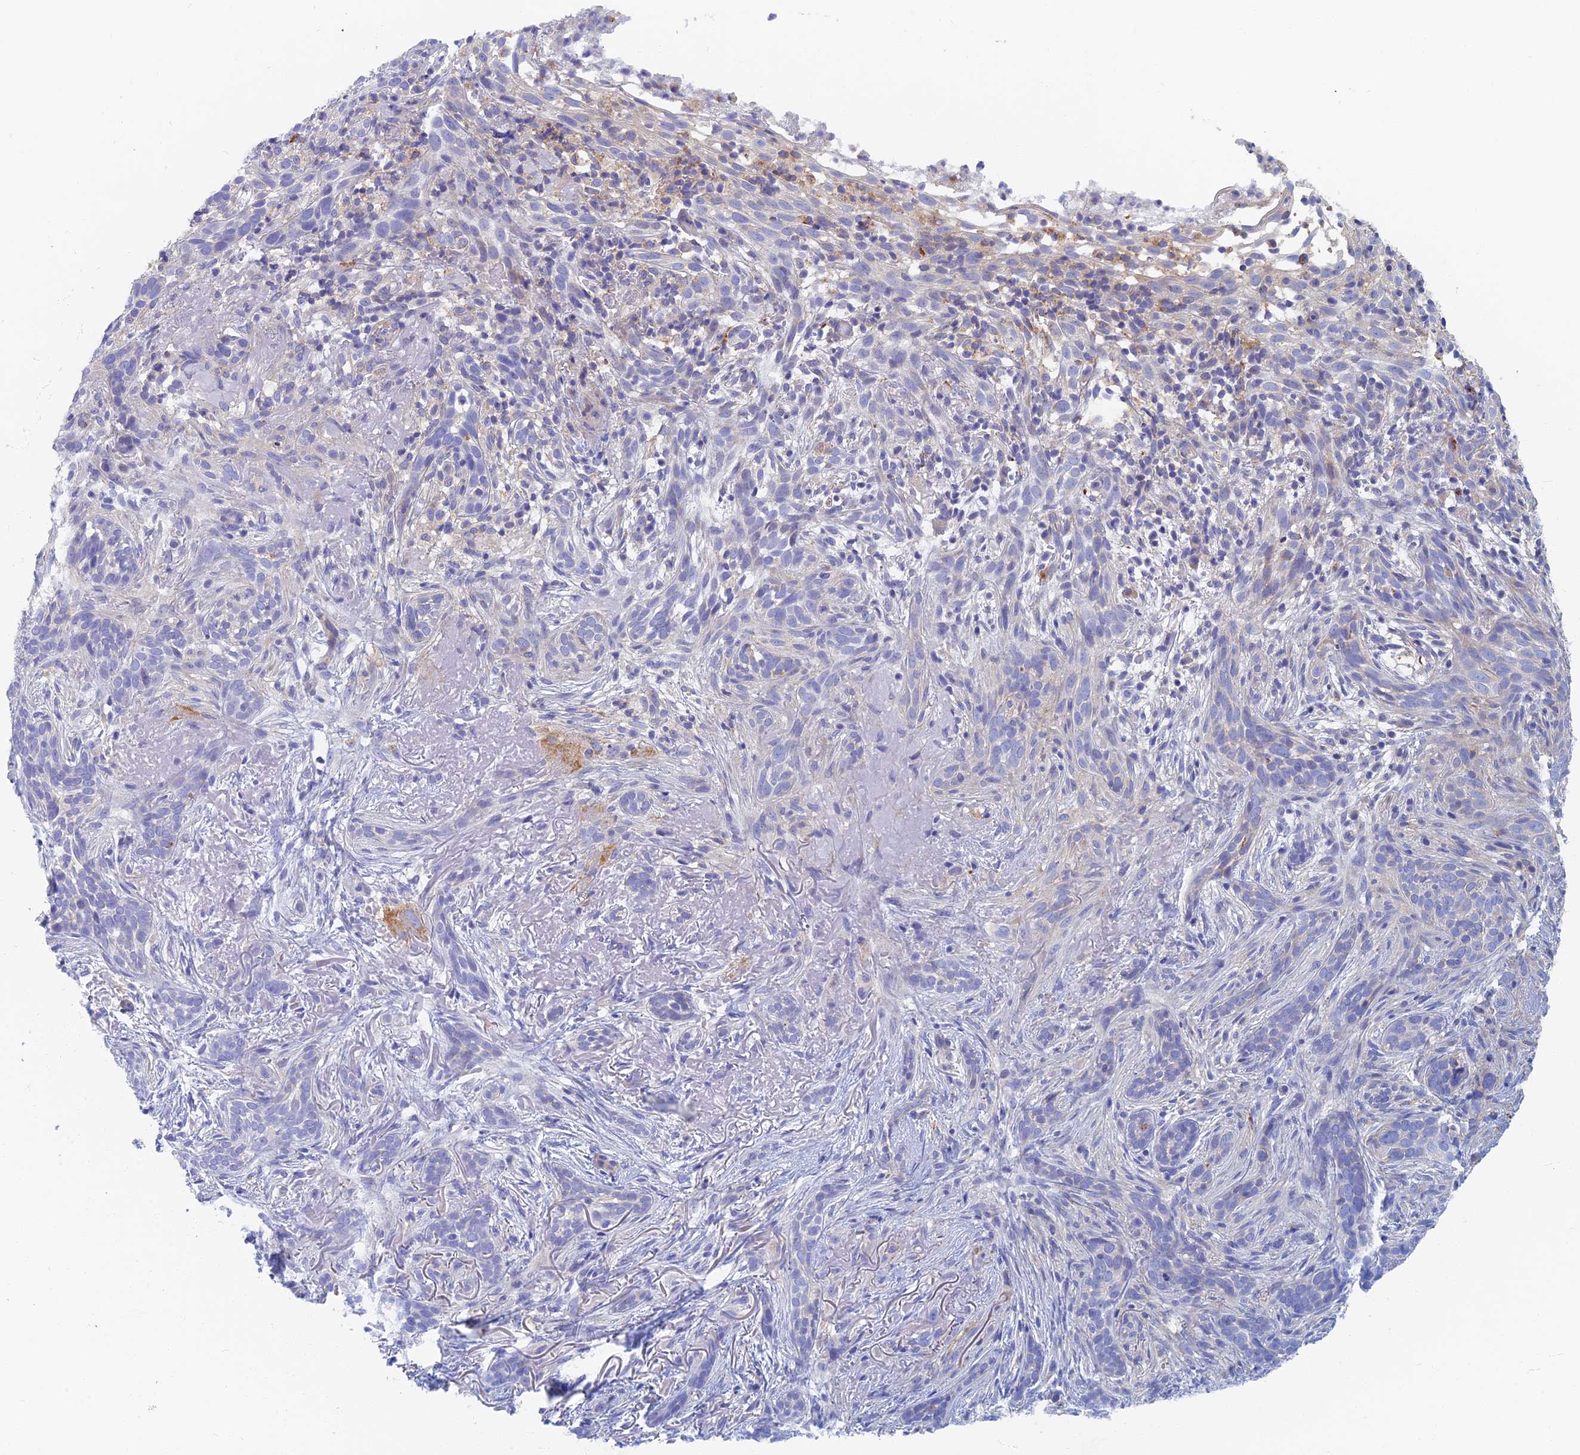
{"staining": {"intensity": "negative", "quantity": "none", "location": "none"}, "tissue": "skin cancer", "cell_type": "Tumor cells", "image_type": "cancer", "snomed": [{"axis": "morphology", "description": "Basal cell carcinoma"}, {"axis": "topography", "description": "Skin"}], "caption": "This is an immunohistochemistry image of skin cancer (basal cell carcinoma). There is no staining in tumor cells.", "gene": "TMEM44", "patient": {"sex": "male", "age": 71}}